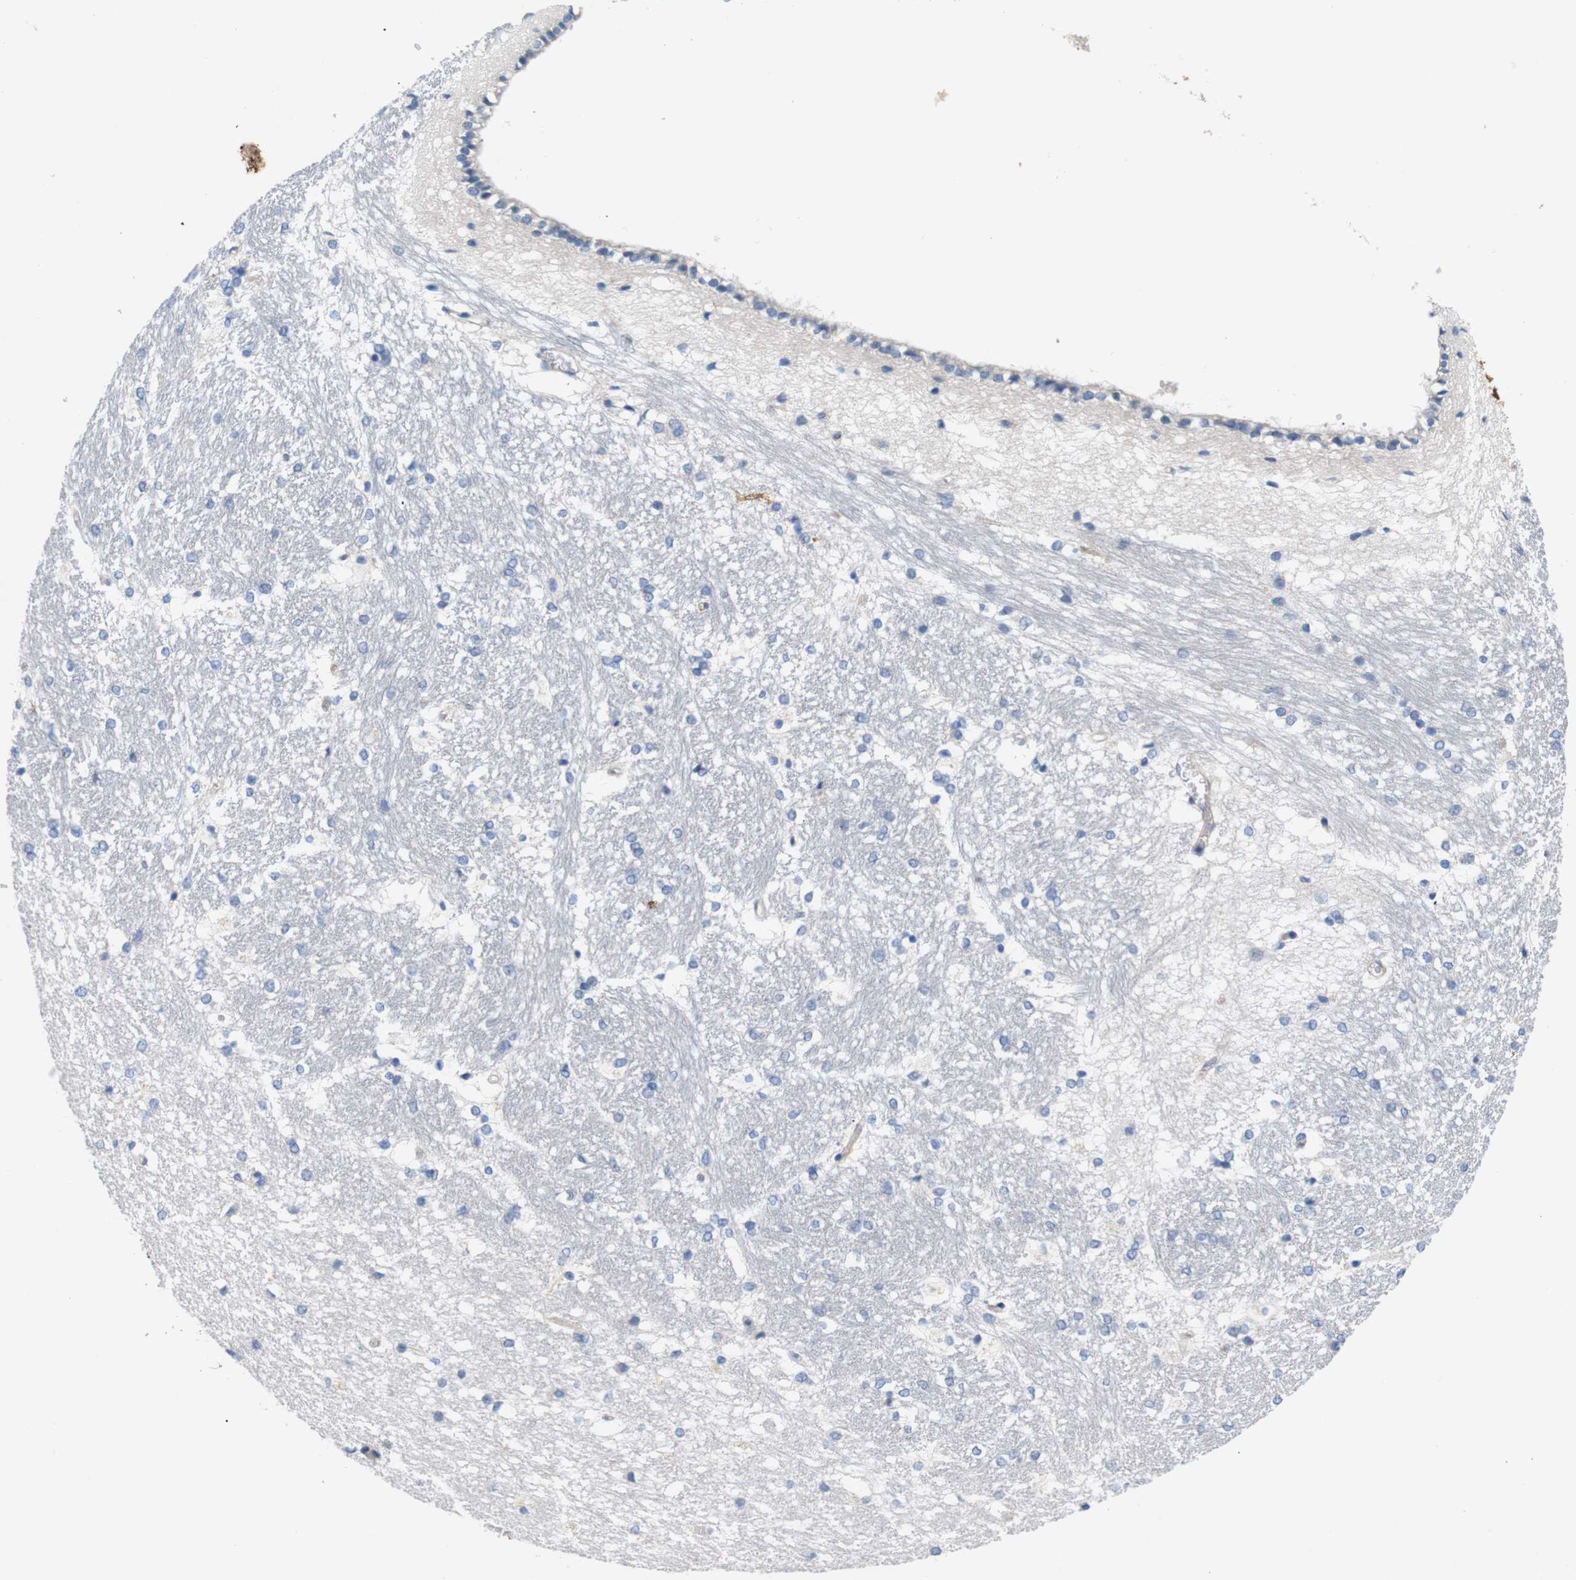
{"staining": {"intensity": "weak", "quantity": "<25%", "location": "cytoplasmic/membranous"}, "tissue": "hippocampus", "cell_type": "Glial cells", "image_type": "normal", "snomed": [{"axis": "morphology", "description": "Normal tissue, NOS"}, {"axis": "topography", "description": "Hippocampus"}], "caption": "Human hippocampus stained for a protein using immunohistochemistry (IHC) displays no expression in glial cells.", "gene": "ITGA5", "patient": {"sex": "female", "age": 19}}